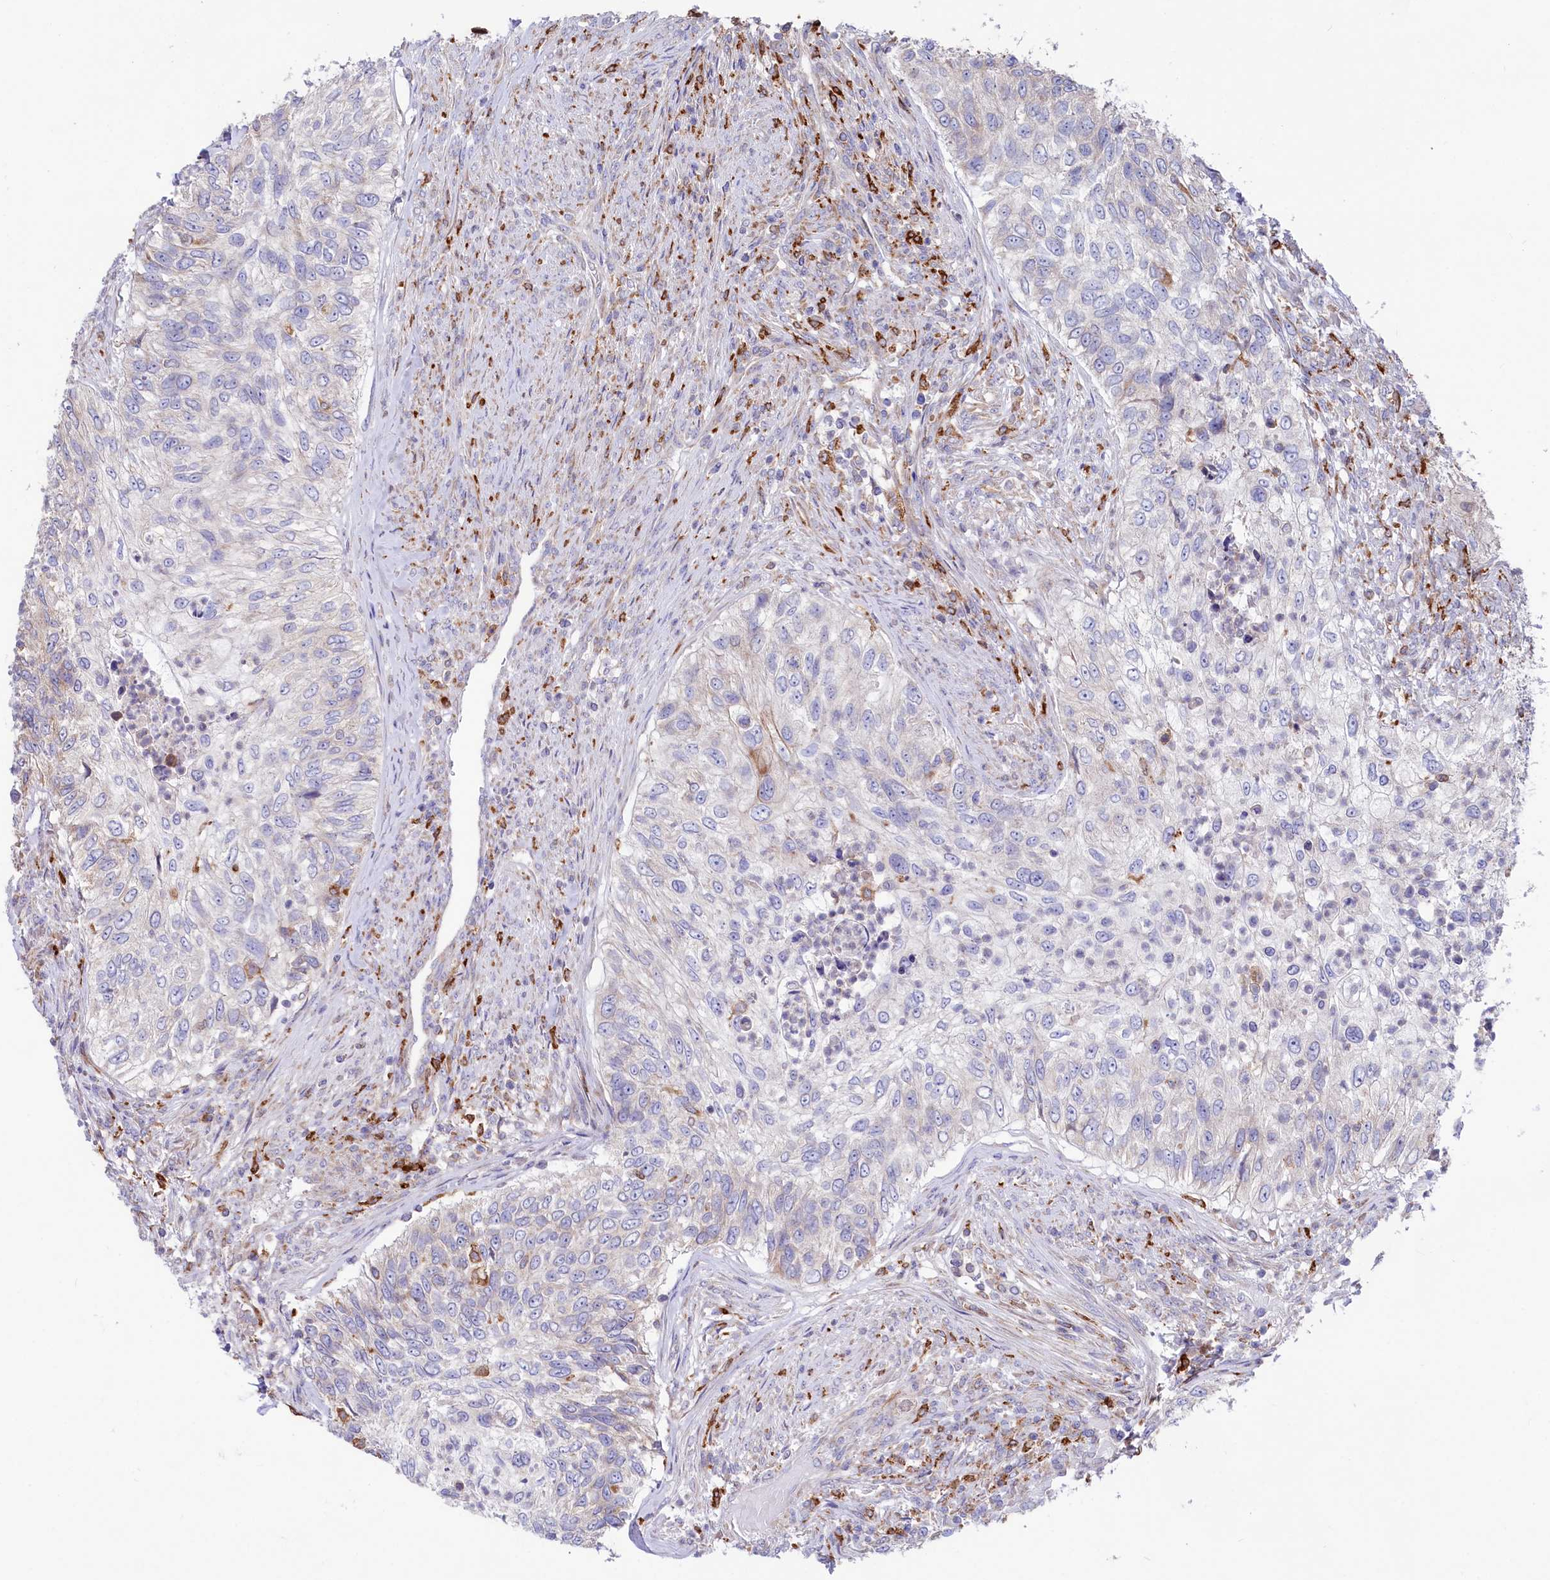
{"staining": {"intensity": "negative", "quantity": "none", "location": "none"}, "tissue": "urothelial cancer", "cell_type": "Tumor cells", "image_type": "cancer", "snomed": [{"axis": "morphology", "description": "Urothelial carcinoma, High grade"}, {"axis": "topography", "description": "Urinary bladder"}], "caption": "A photomicrograph of human urothelial cancer is negative for staining in tumor cells. (DAB (3,3'-diaminobenzidine) IHC, high magnification).", "gene": "CHID1", "patient": {"sex": "female", "age": 60}}